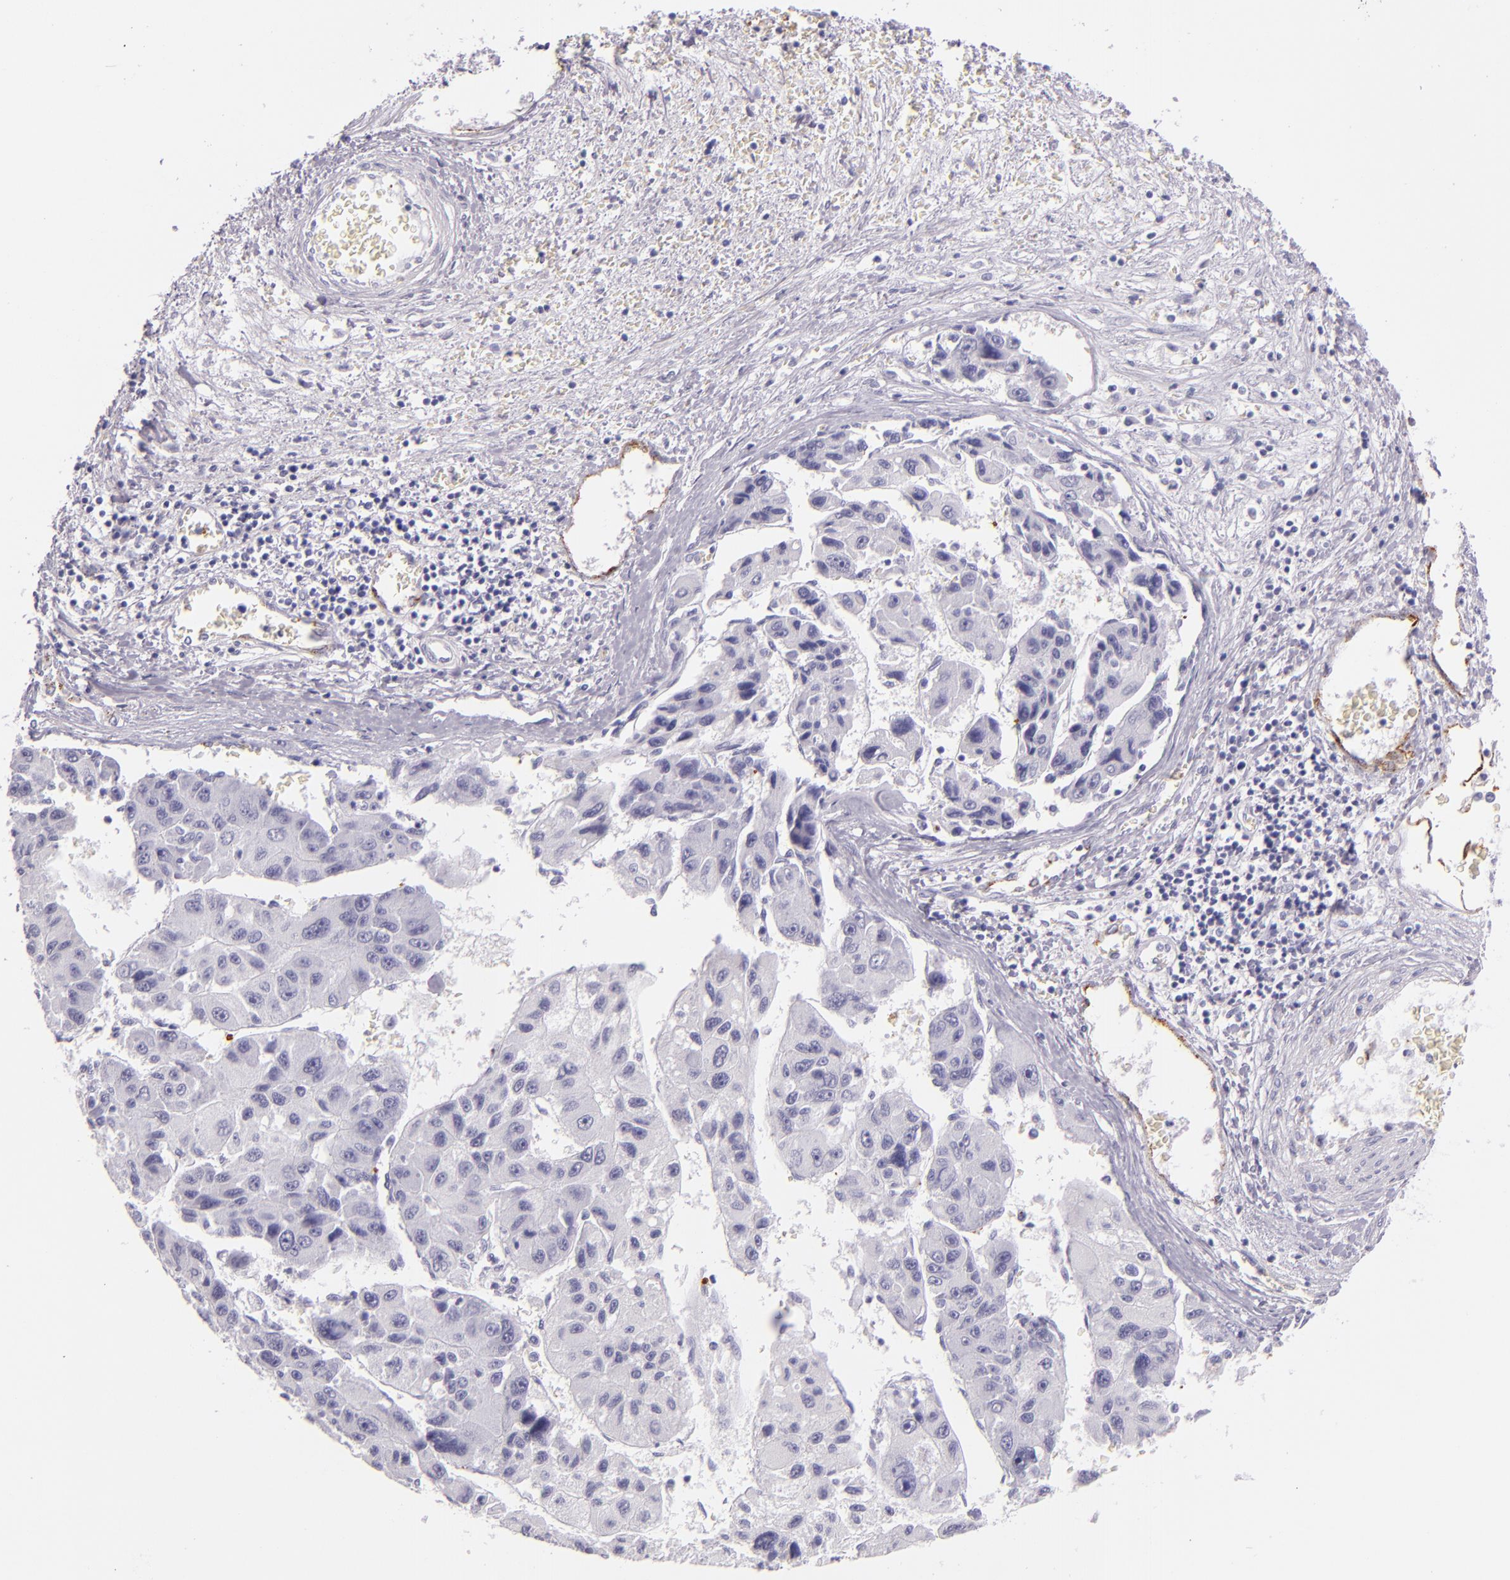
{"staining": {"intensity": "negative", "quantity": "none", "location": "none"}, "tissue": "liver cancer", "cell_type": "Tumor cells", "image_type": "cancer", "snomed": [{"axis": "morphology", "description": "Carcinoma, Hepatocellular, NOS"}, {"axis": "topography", "description": "Liver"}], "caption": "The histopathology image exhibits no staining of tumor cells in liver hepatocellular carcinoma.", "gene": "SELP", "patient": {"sex": "male", "age": 64}}